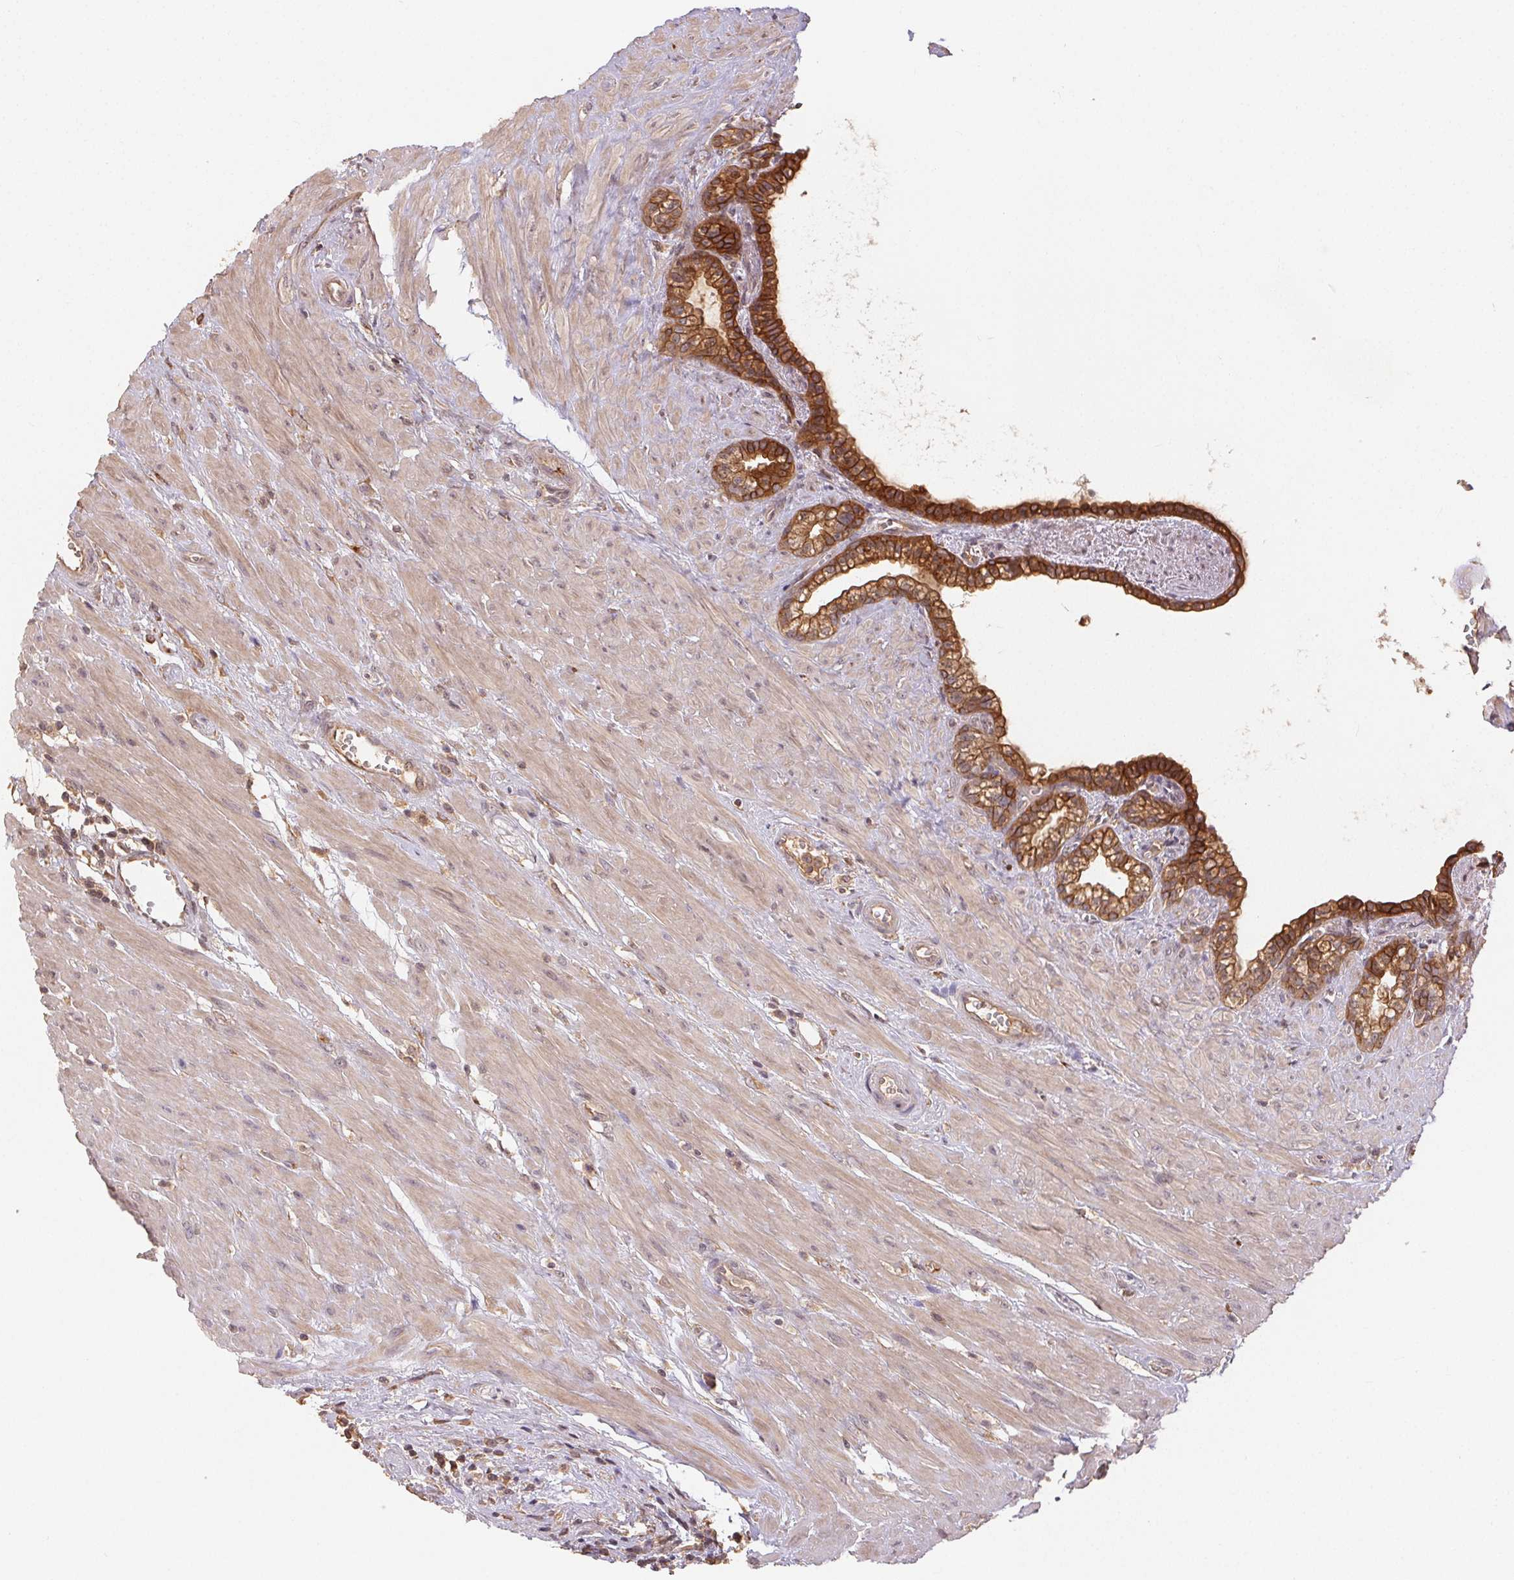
{"staining": {"intensity": "strong", "quantity": "25%-75%", "location": "cytoplasmic/membranous"}, "tissue": "seminal vesicle", "cell_type": "Glandular cells", "image_type": "normal", "snomed": [{"axis": "morphology", "description": "Normal tissue, NOS"}, {"axis": "topography", "description": "Seminal veicle"}], "caption": "Brown immunohistochemical staining in normal seminal vesicle demonstrates strong cytoplasmic/membranous expression in about 25%-75% of glandular cells.", "gene": "MAPKAPK2", "patient": {"sex": "male", "age": 76}}